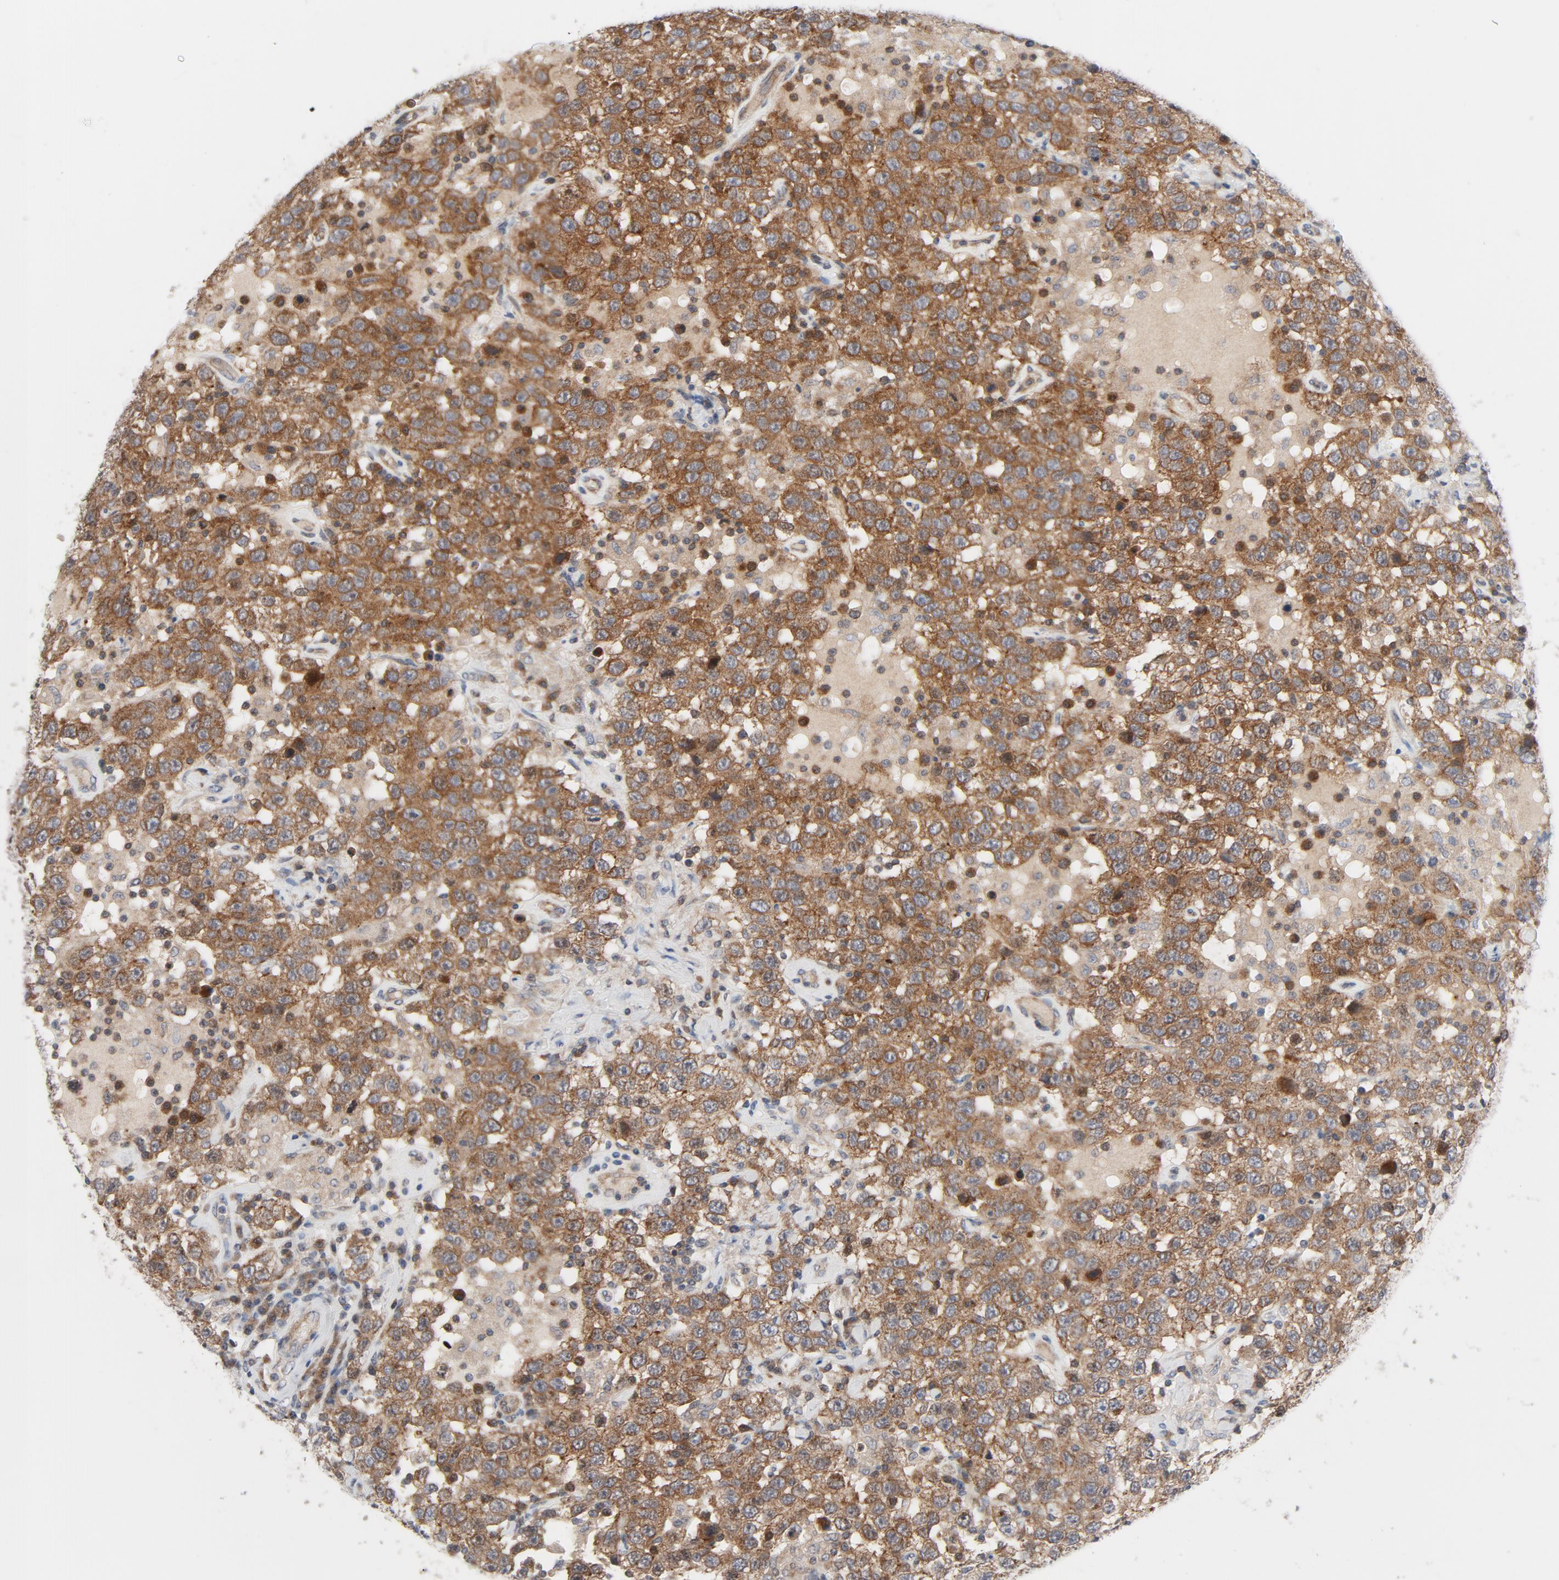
{"staining": {"intensity": "moderate", "quantity": ">75%", "location": "cytoplasmic/membranous"}, "tissue": "testis cancer", "cell_type": "Tumor cells", "image_type": "cancer", "snomed": [{"axis": "morphology", "description": "Seminoma, NOS"}, {"axis": "topography", "description": "Testis"}], "caption": "Human testis seminoma stained with a protein marker displays moderate staining in tumor cells.", "gene": "TSG101", "patient": {"sex": "male", "age": 41}}